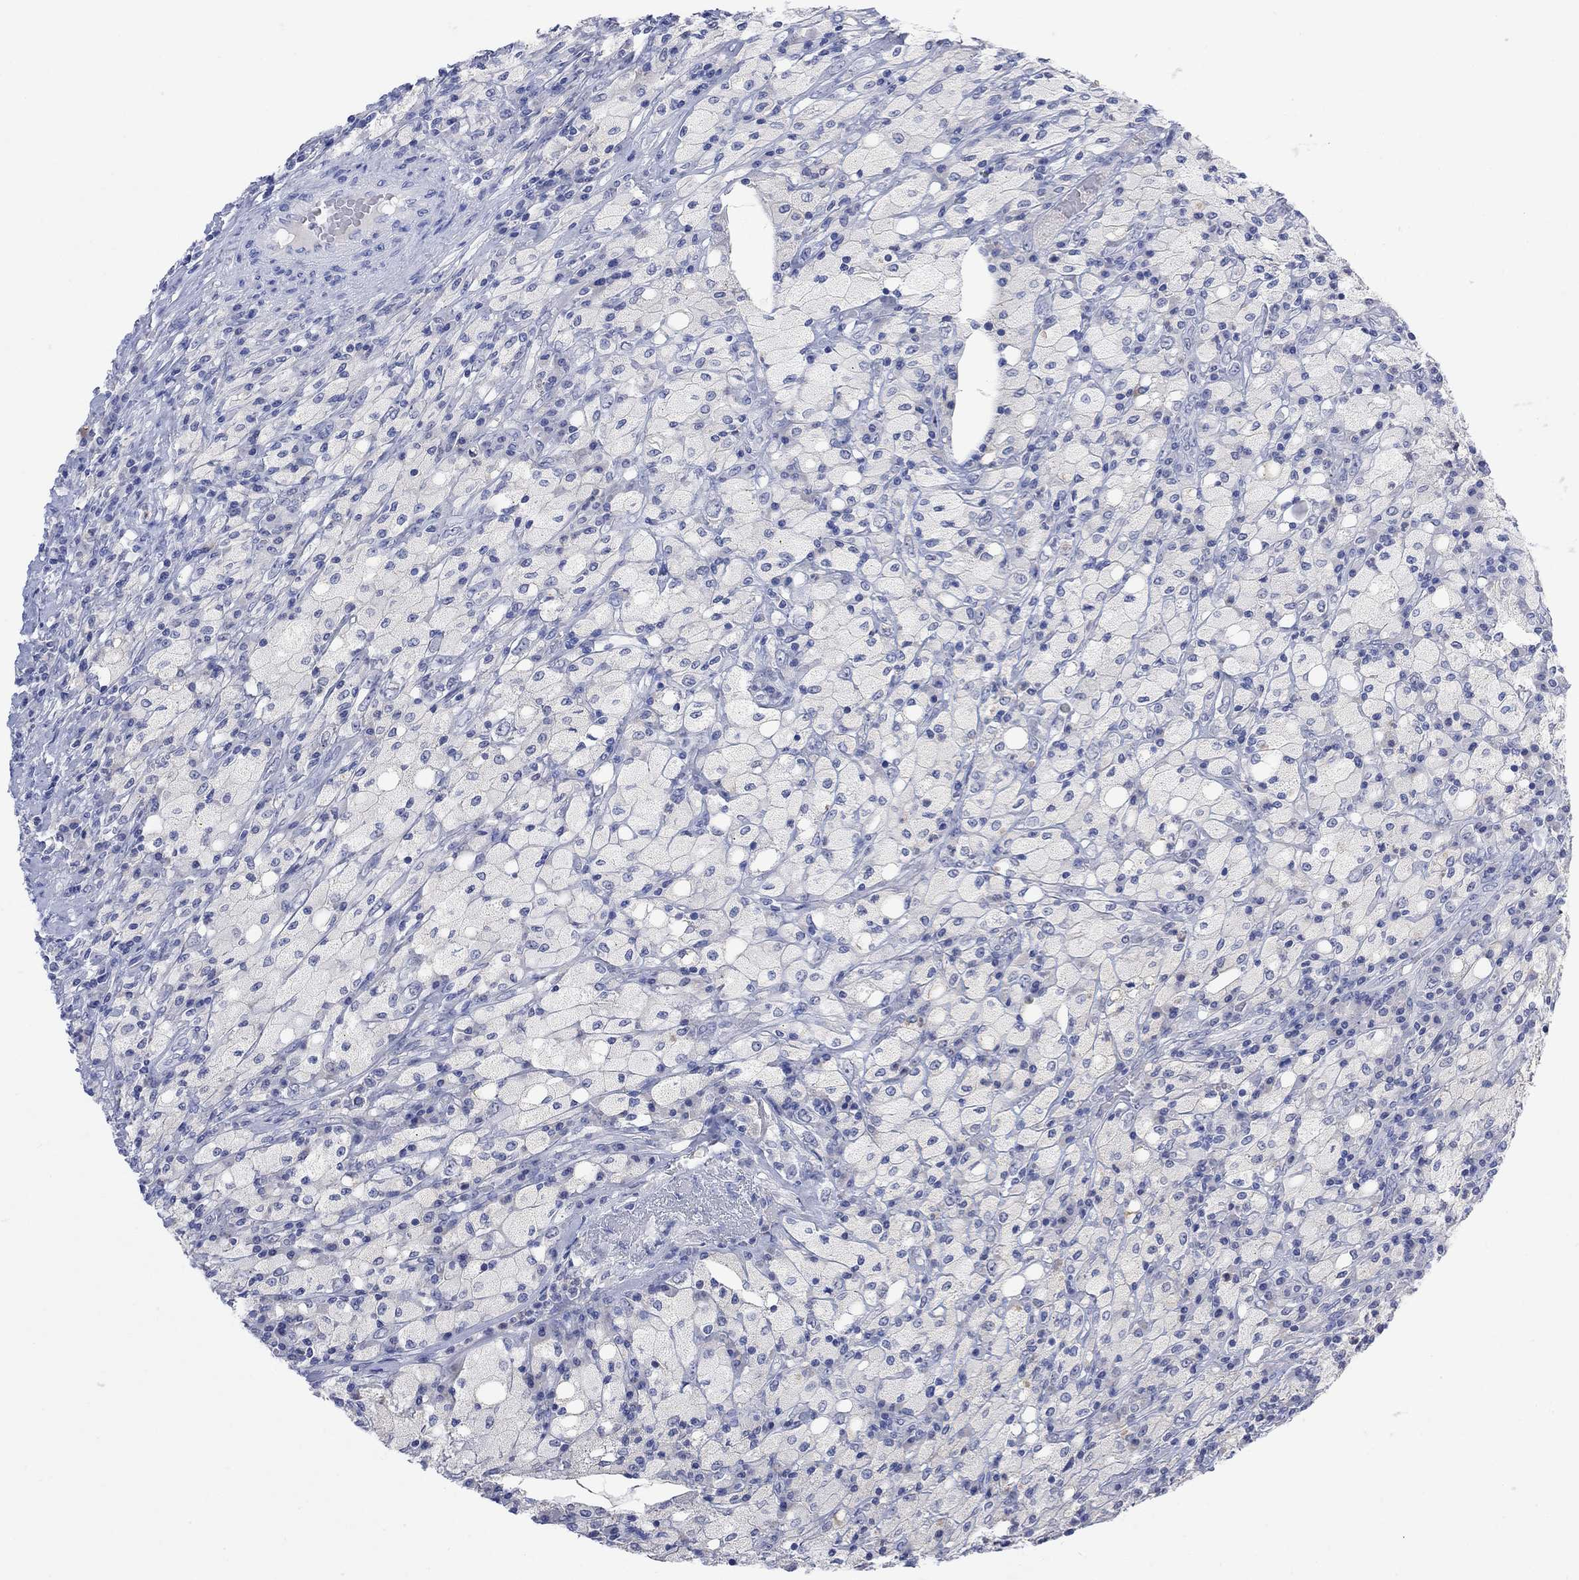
{"staining": {"intensity": "negative", "quantity": "none", "location": "none"}, "tissue": "testis cancer", "cell_type": "Tumor cells", "image_type": "cancer", "snomed": [{"axis": "morphology", "description": "Necrosis, NOS"}, {"axis": "morphology", "description": "Carcinoma, Embryonal, NOS"}, {"axis": "topography", "description": "Testis"}], "caption": "Immunohistochemistry of testis cancer (embryonal carcinoma) reveals no expression in tumor cells.", "gene": "FBP2", "patient": {"sex": "male", "age": 19}}